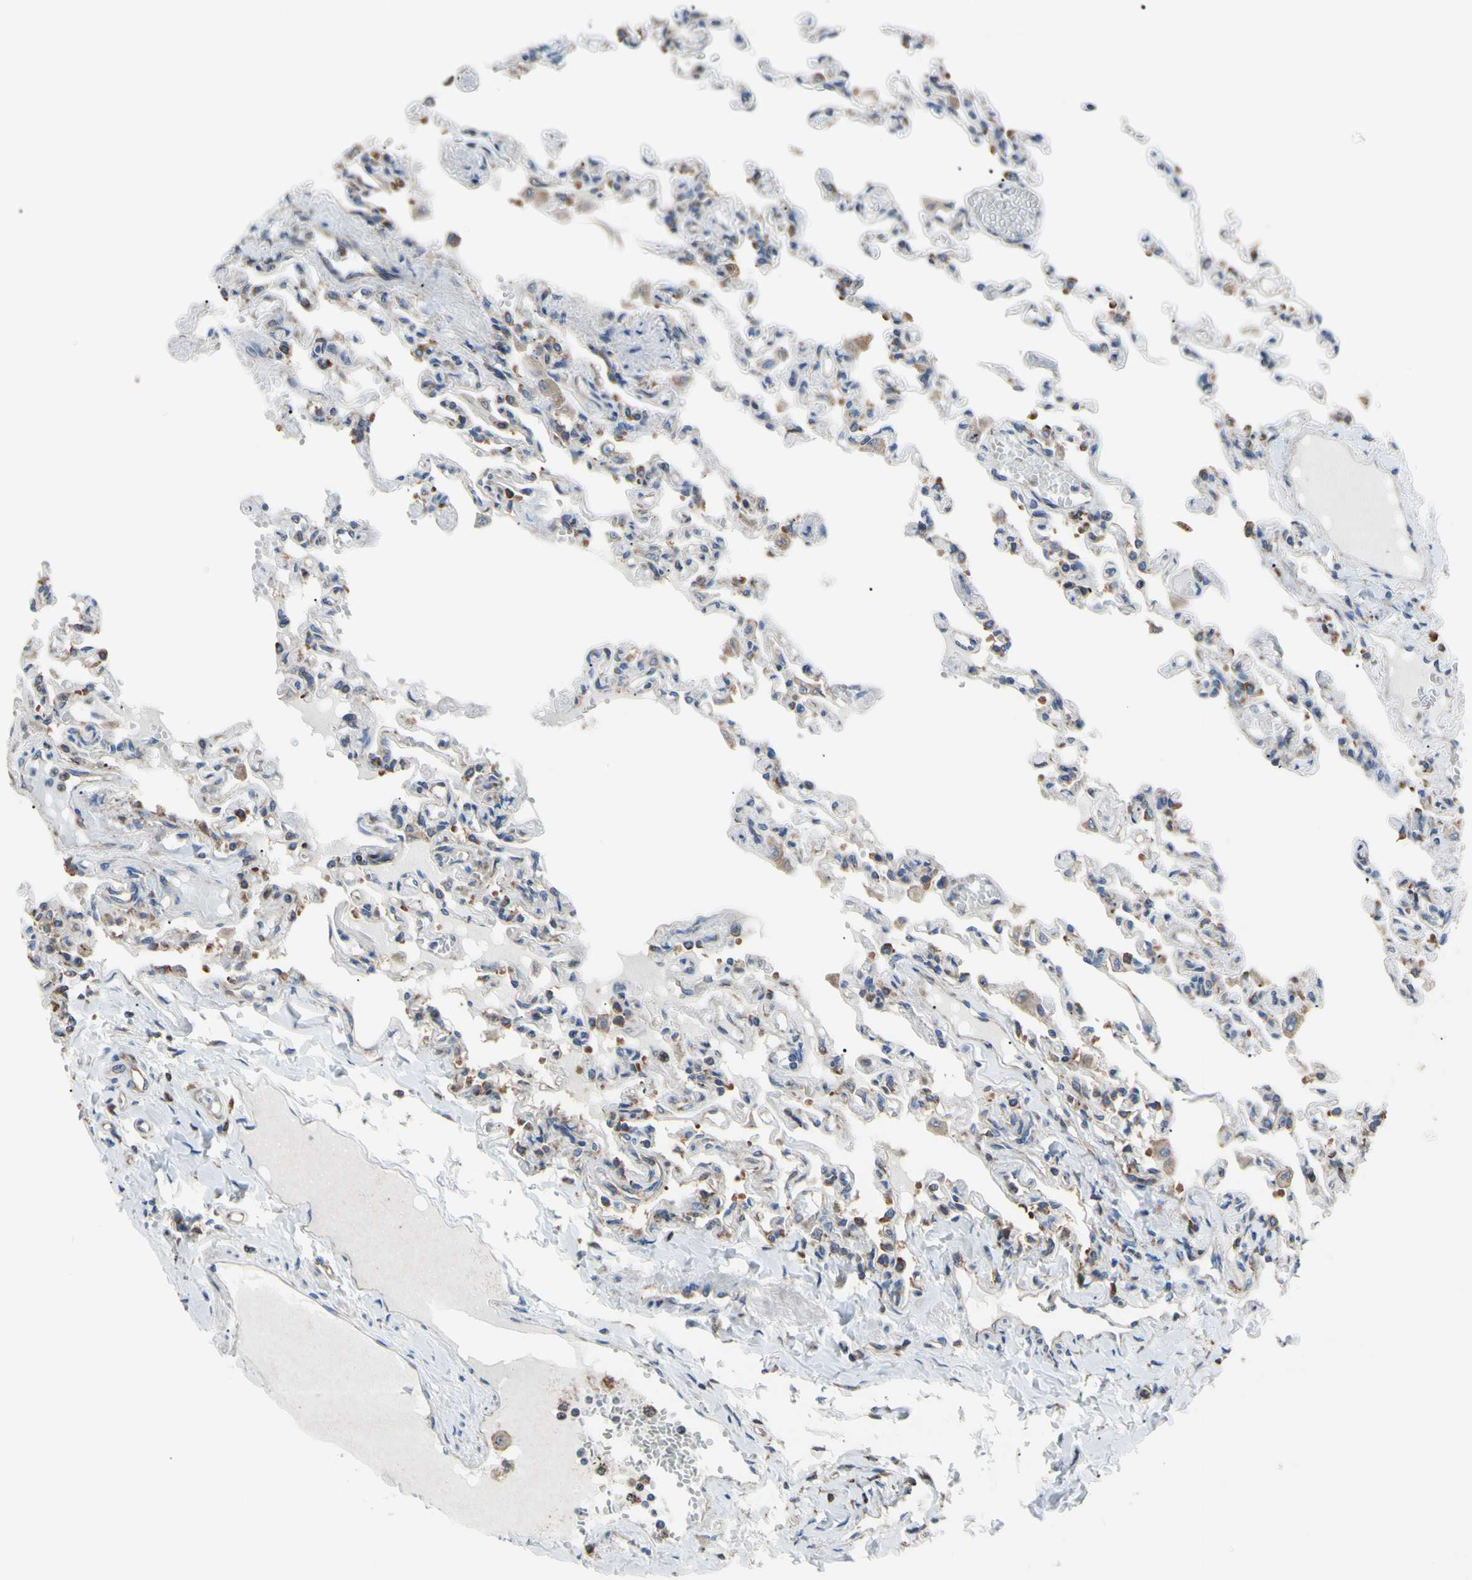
{"staining": {"intensity": "negative", "quantity": "none", "location": "none"}, "tissue": "lung", "cell_type": "Alveolar cells", "image_type": "normal", "snomed": [{"axis": "morphology", "description": "Normal tissue, NOS"}, {"axis": "topography", "description": "Lung"}], "caption": "Immunohistochemical staining of normal human lung shows no significant staining in alveolar cells. Nuclei are stained in blue.", "gene": "BMF", "patient": {"sex": "male", "age": 21}}